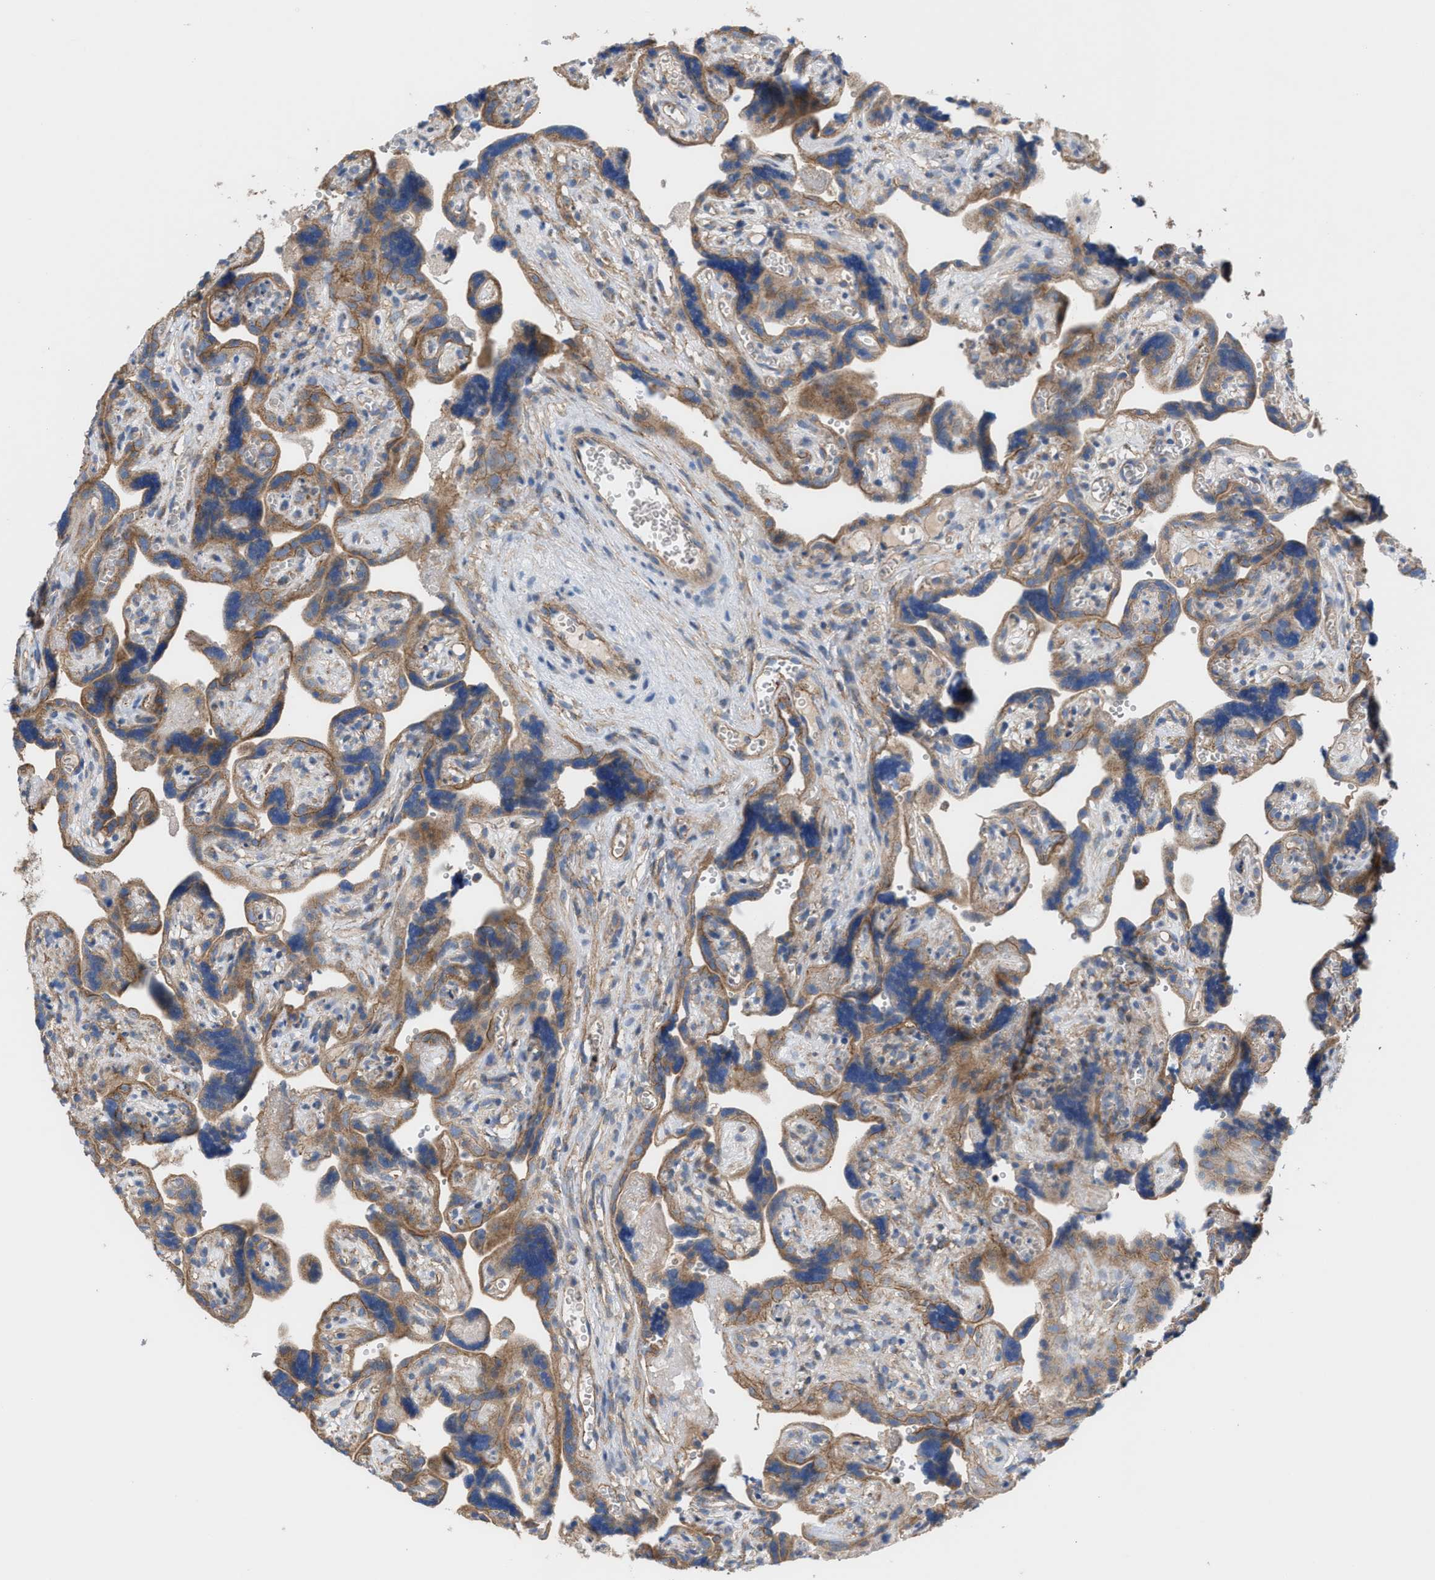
{"staining": {"intensity": "moderate", "quantity": ">75%", "location": "cytoplasmic/membranous"}, "tissue": "placenta", "cell_type": "Decidual cells", "image_type": "normal", "snomed": [{"axis": "morphology", "description": "Normal tissue, NOS"}, {"axis": "topography", "description": "Placenta"}], "caption": "Placenta stained with immunohistochemistry exhibits moderate cytoplasmic/membranous positivity in about >75% of decidual cells. The protein of interest is shown in brown color, while the nuclei are stained blue.", "gene": "OXSM", "patient": {"sex": "female", "age": 30}}